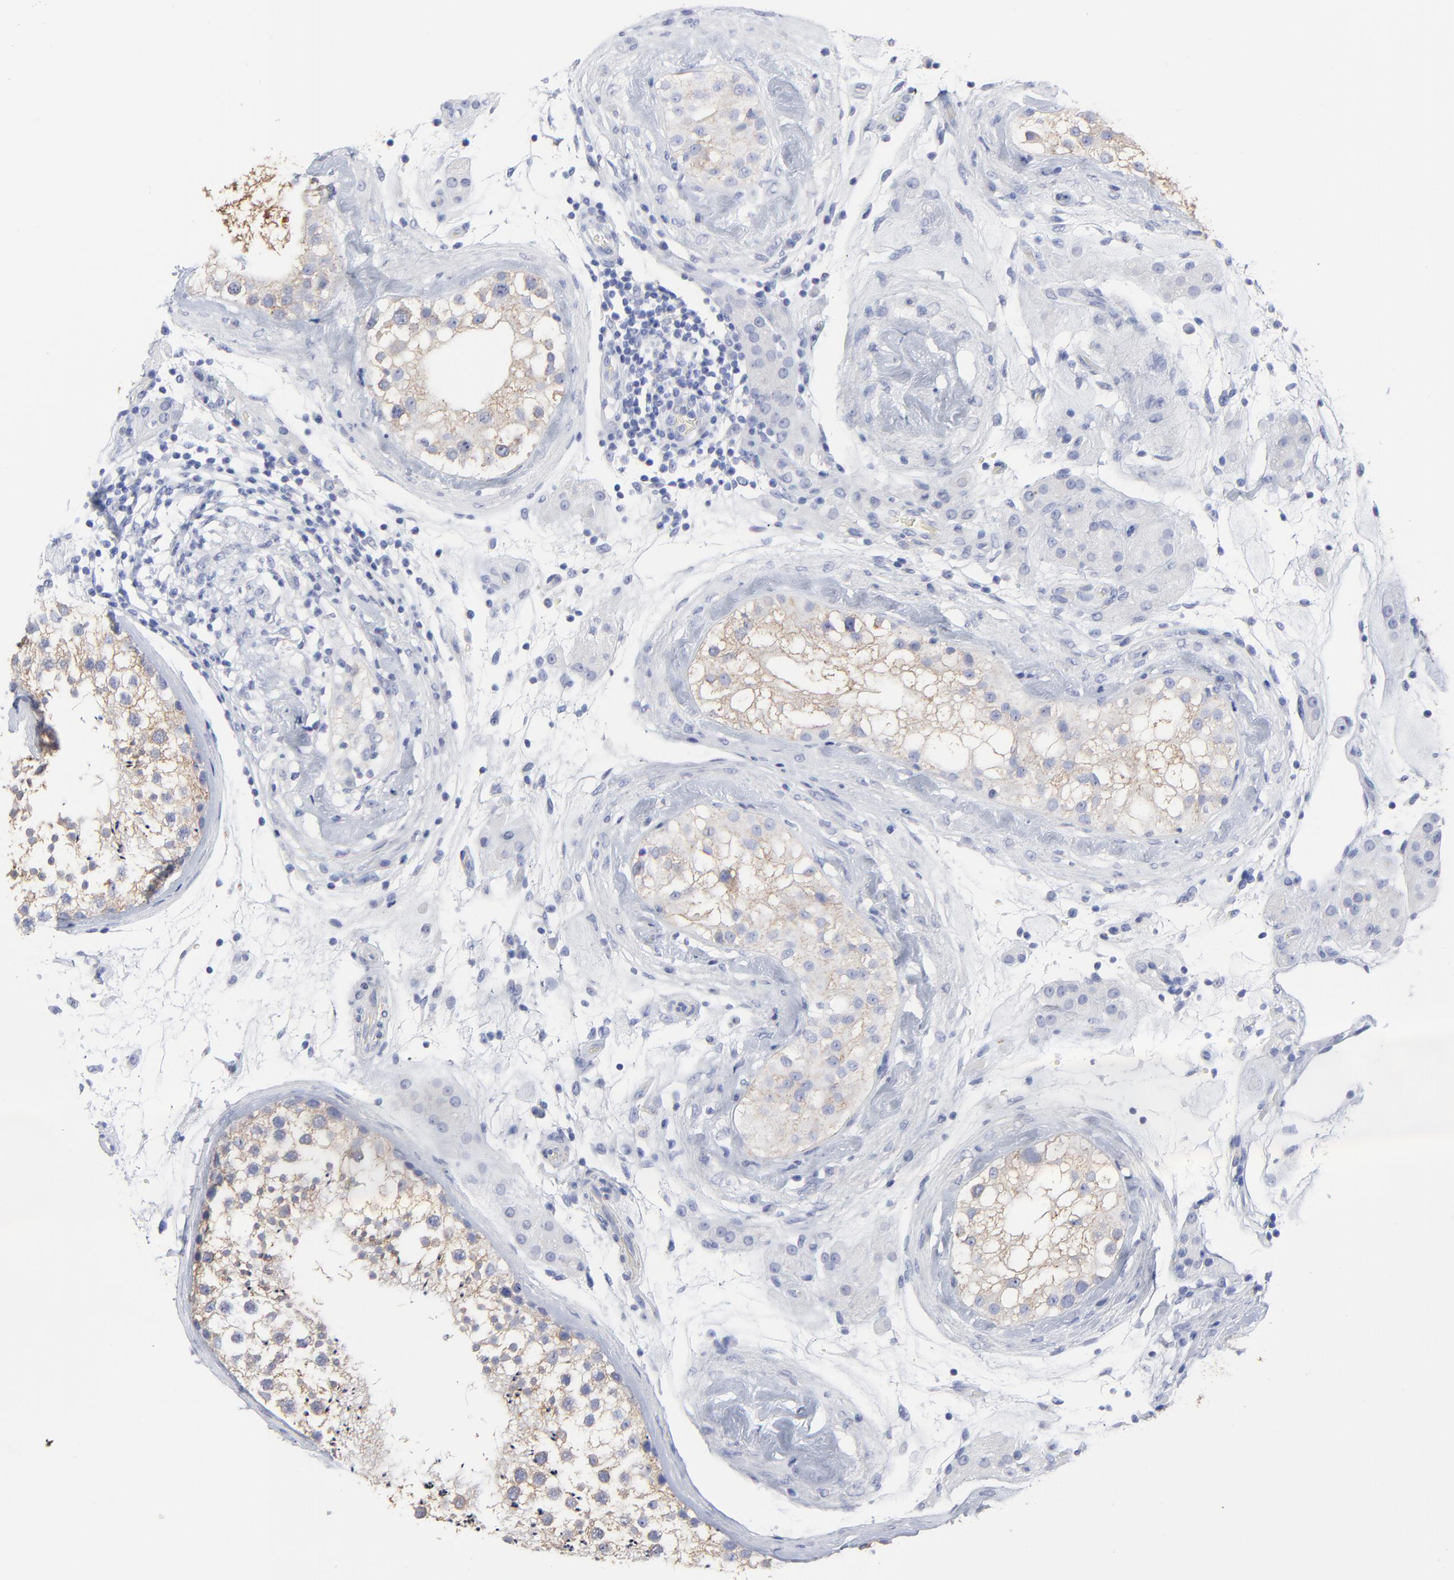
{"staining": {"intensity": "weak", "quantity": "25%-75%", "location": "cytoplasmic/membranous"}, "tissue": "testis", "cell_type": "Cells in seminiferous ducts", "image_type": "normal", "snomed": [{"axis": "morphology", "description": "Normal tissue, NOS"}, {"axis": "topography", "description": "Testis"}], "caption": "Immunohistochemistry staining of unremarkable testis, which shows low levels of weak cytoplasmic/membranous positivity in approximately 25%-75% of cells in seminiferous ducts indicating weak cytoplasmic/membranous protein positivity. The staining was performed using DAB (brown) for protein detection and nuclei were counterstained in hematoxylin (blue).", "gene": "CNTN3", "patient": {"sex": "male", "age": 46}}